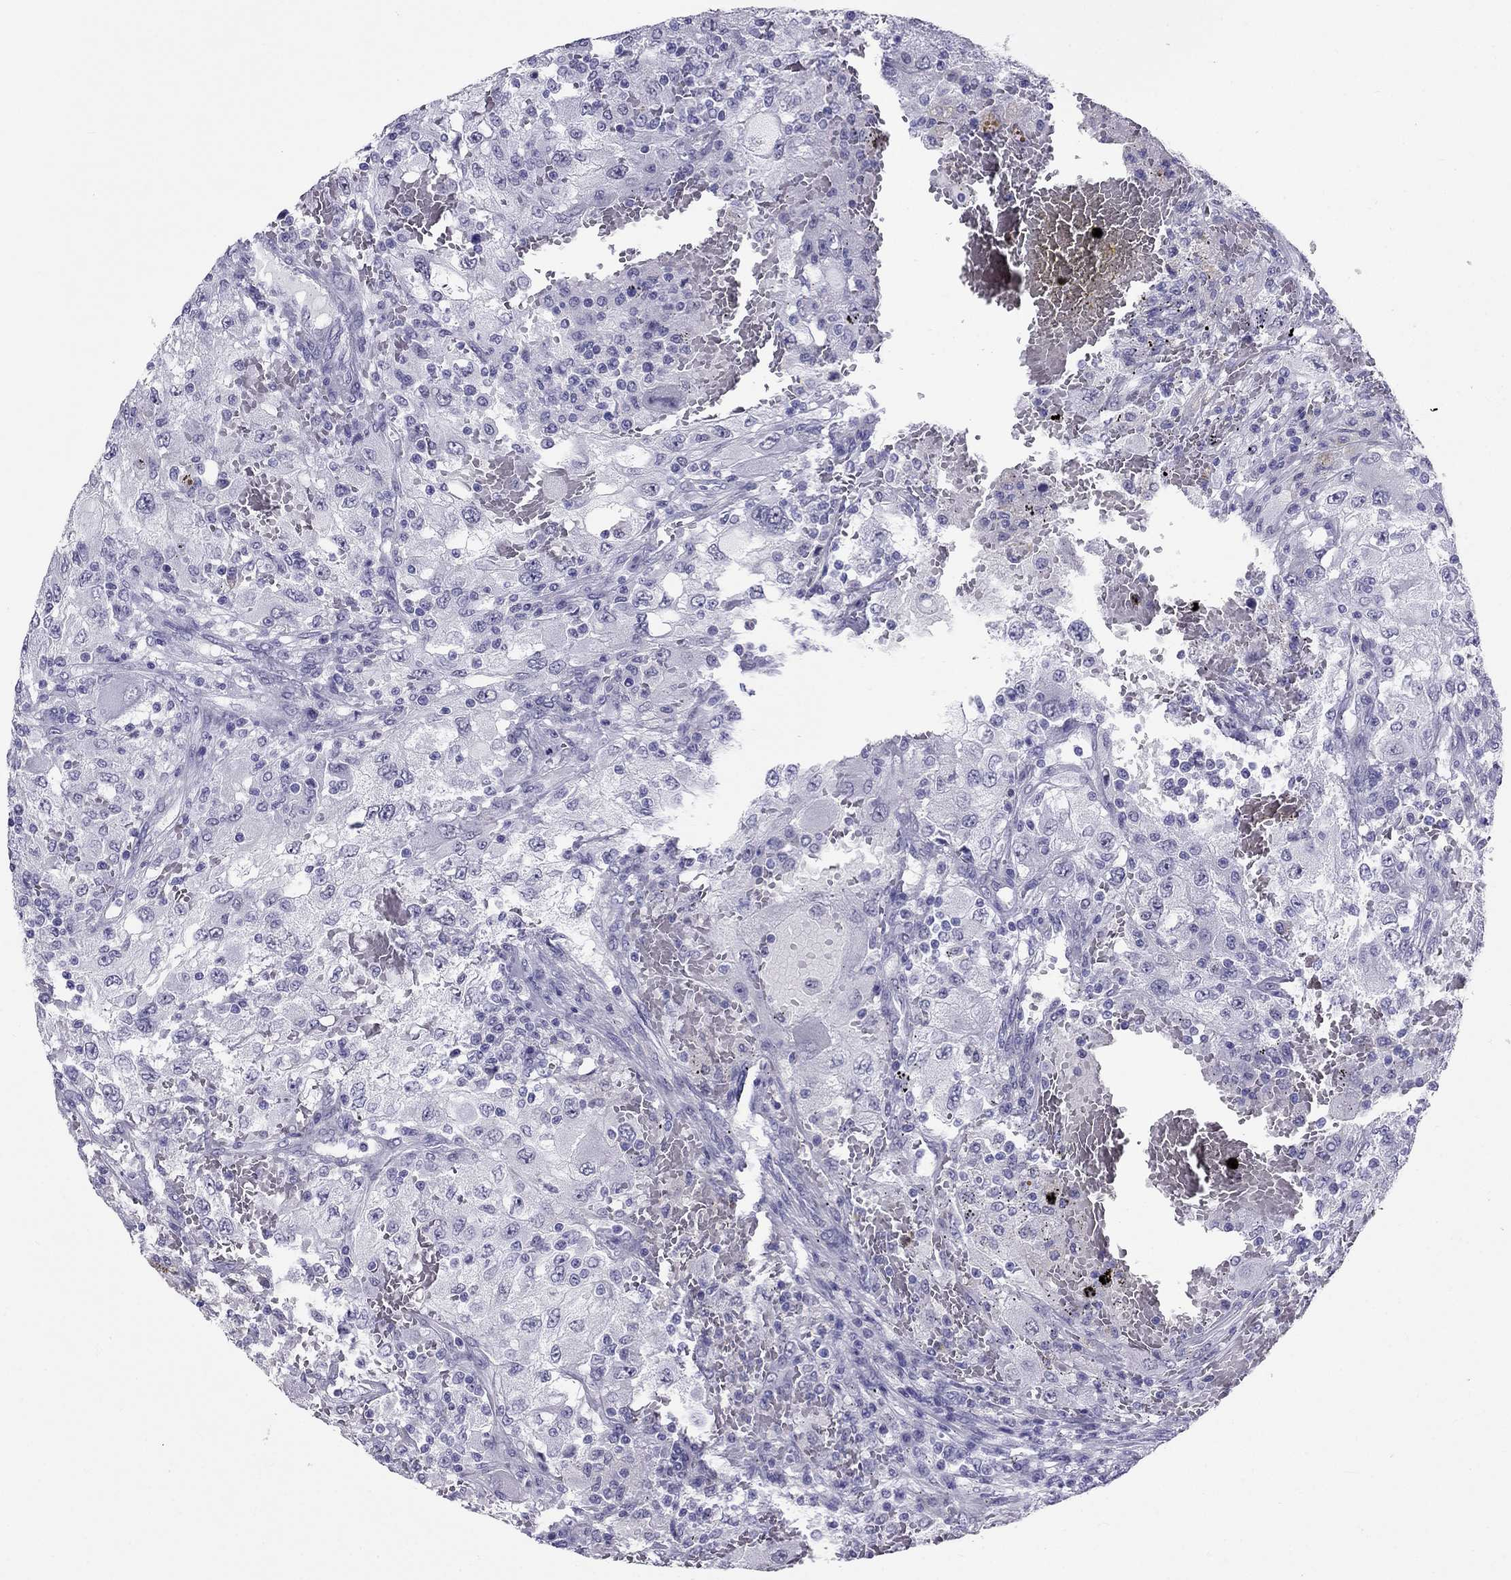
{"staining": {"intensity": "negative", "quantity": "none", "location": "none"}, "tissue": "renal cancer", "cell_type": "Tumor cells", "image_type": "cancer", "snomed": [{"axis": "morphology", "description": "Adenocarcinoma, NOS"}, {"axis": "topography", "description": "Kidney"}], "caption": "Protein analysis of renal adenocarcinoma reveals no significant staining in tumor cells.", "gene": "CROCC2", "patient": {"sex": "female", "age": 67}}